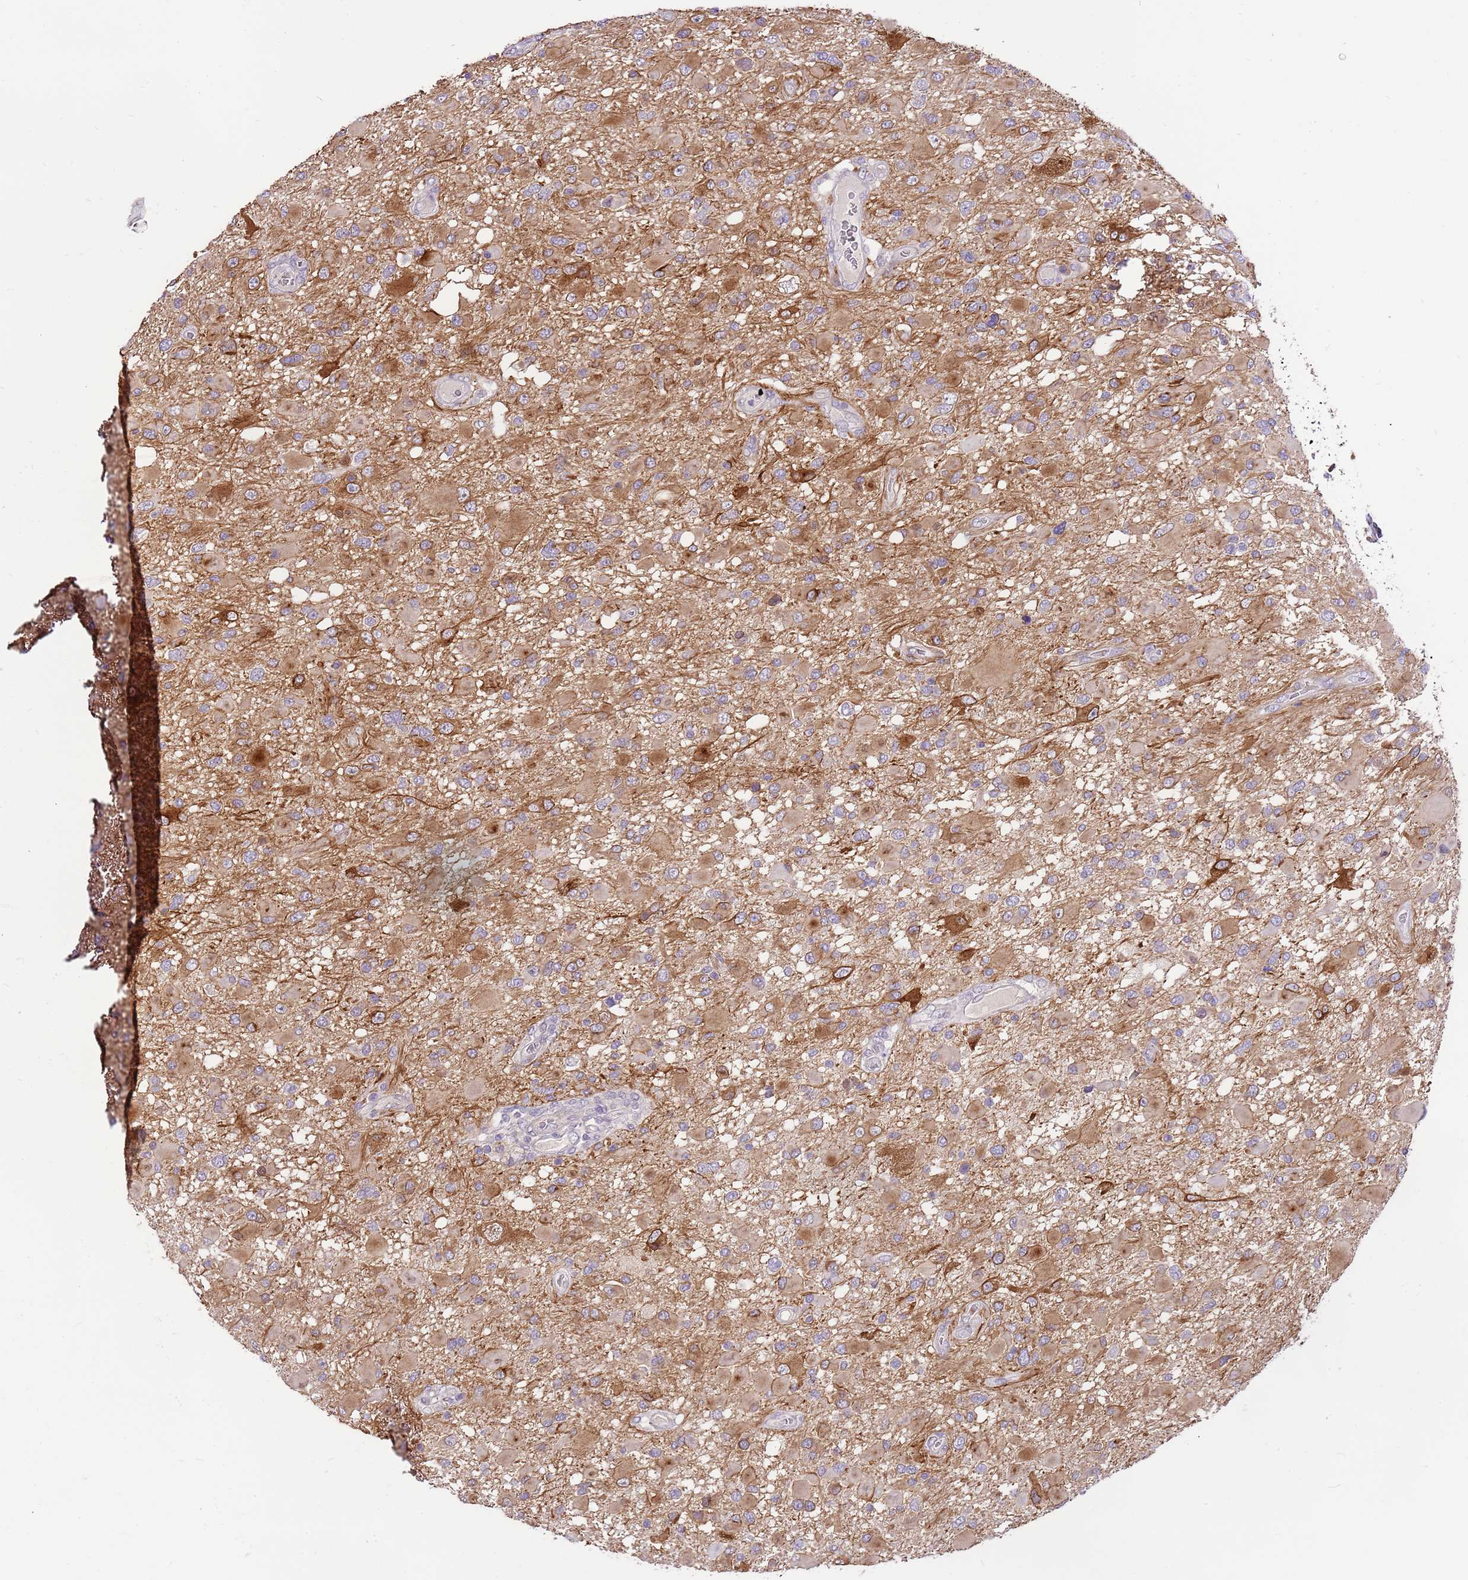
{"staining": {"intensity": "strong", "quantity": "25%-75%", "location": "cytoplasmic/membranous"}, "tissue": "glioma", "cell_type": "Tumor cells", "image_type": "cancer", "snomed": [{"axis": "morphology", "description": "Glioma, malignant, High grade"}, {"axis": "topography", "description": "Brain"}], "caption": "An immunohistochemistry histopathology image of tumor tissue is shown. Protein staining in brown labels strong cytoplasmic/membranous positivity in malignant glioma (high-grade) within tumor cells. (IHC, brightfield microscopy, high magnification).", "gene": "RFK", "patient": {"sex": "male", "age": 53}}